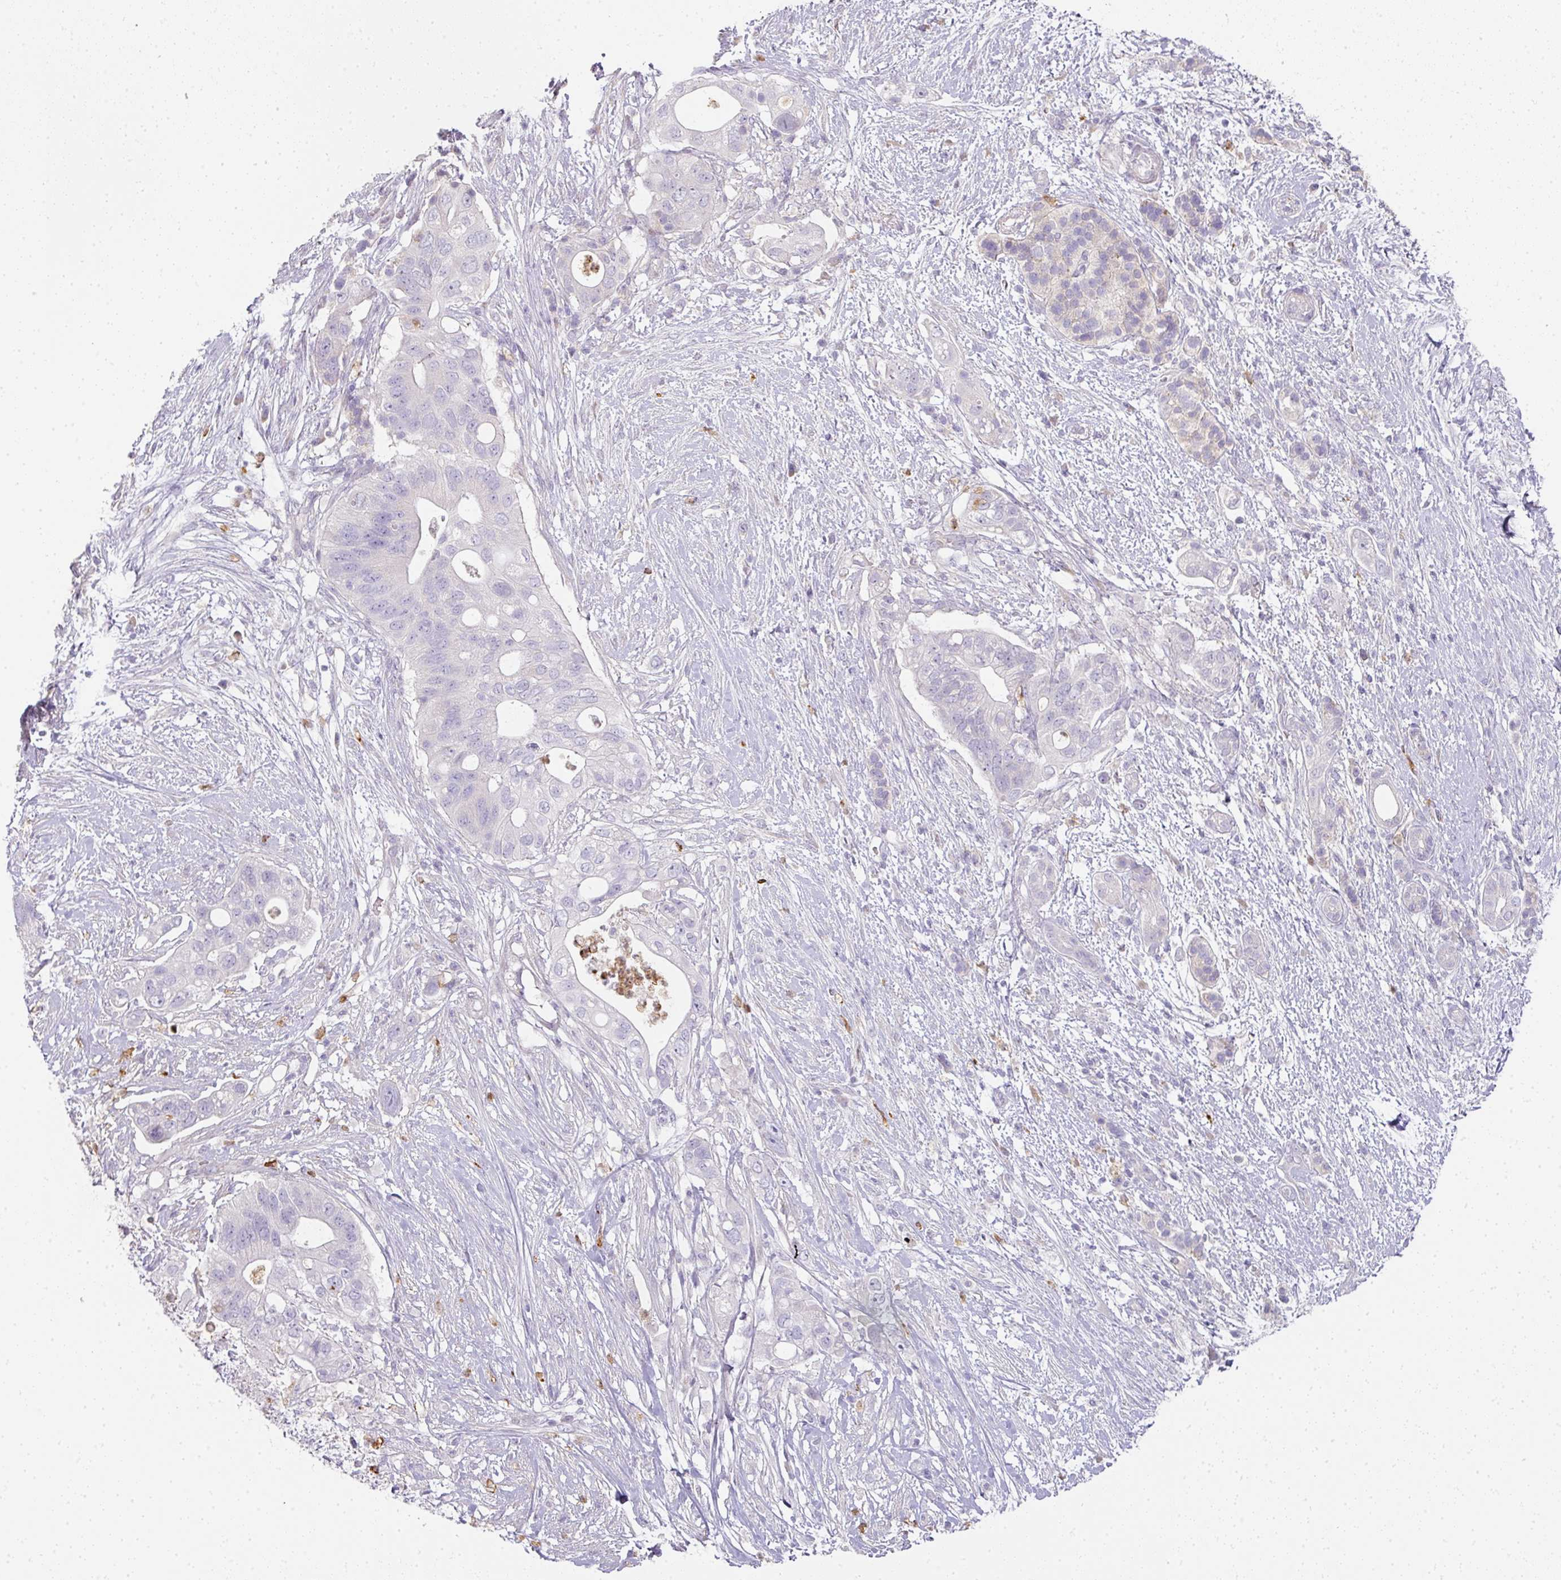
{"staining": {"intensity": "negative", "quantity": "none", "location": "none"}, "tissue": "pancreatic cancer", "cell_type": "Tumor cells", "image_type": "cancer", "snomed": [{"axis": "morphology", "description": "Adenocarcinoma, NOS"}, {"axis": "topography", "description": "Pancreas"}], "caption": "Histopathology image shows no significant protein expression in tumor cells of pancreatic cancer. Nuclei are stained in blue.", "gene": "HHEX", "patient": {"sex": "female", "age": 72}}